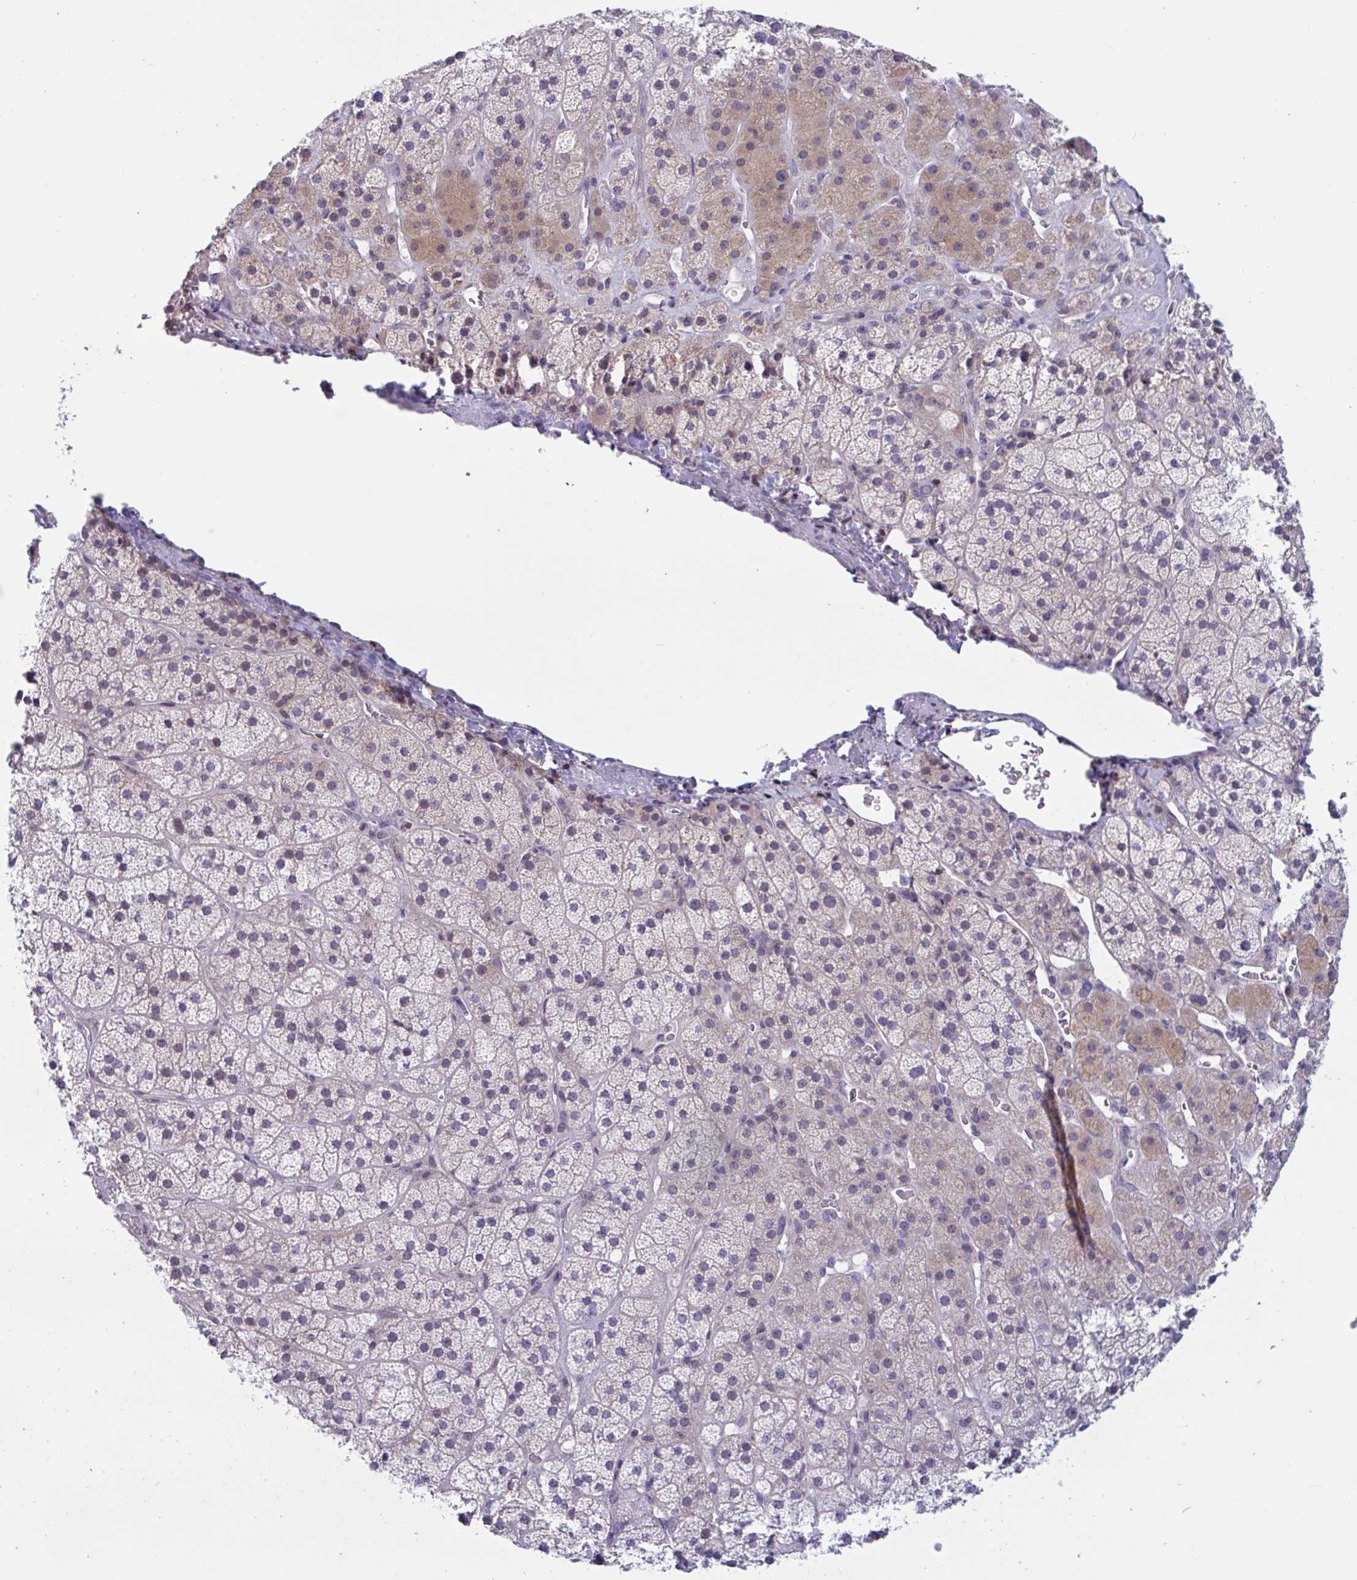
{"staining": {"intensity": "weak", "quantity": "<25%", "location": "cytoplasmic/membranous"}, "tissue": "adrenal gland", "cell_type": "Glandular cells", "image_type": "normal", "snomed": [{"axis": "morphology", "description": "Normal tissue, NOS"}, {"axis": "topography", "description": "Adrenal gland"}], "caption": "This is an immunohistochemistry (IHC) image of benign human adrenal gland. There is no expression in glandular cells.", "gene": "SNX11", "patient": {"sex": "male", "age": 57}}